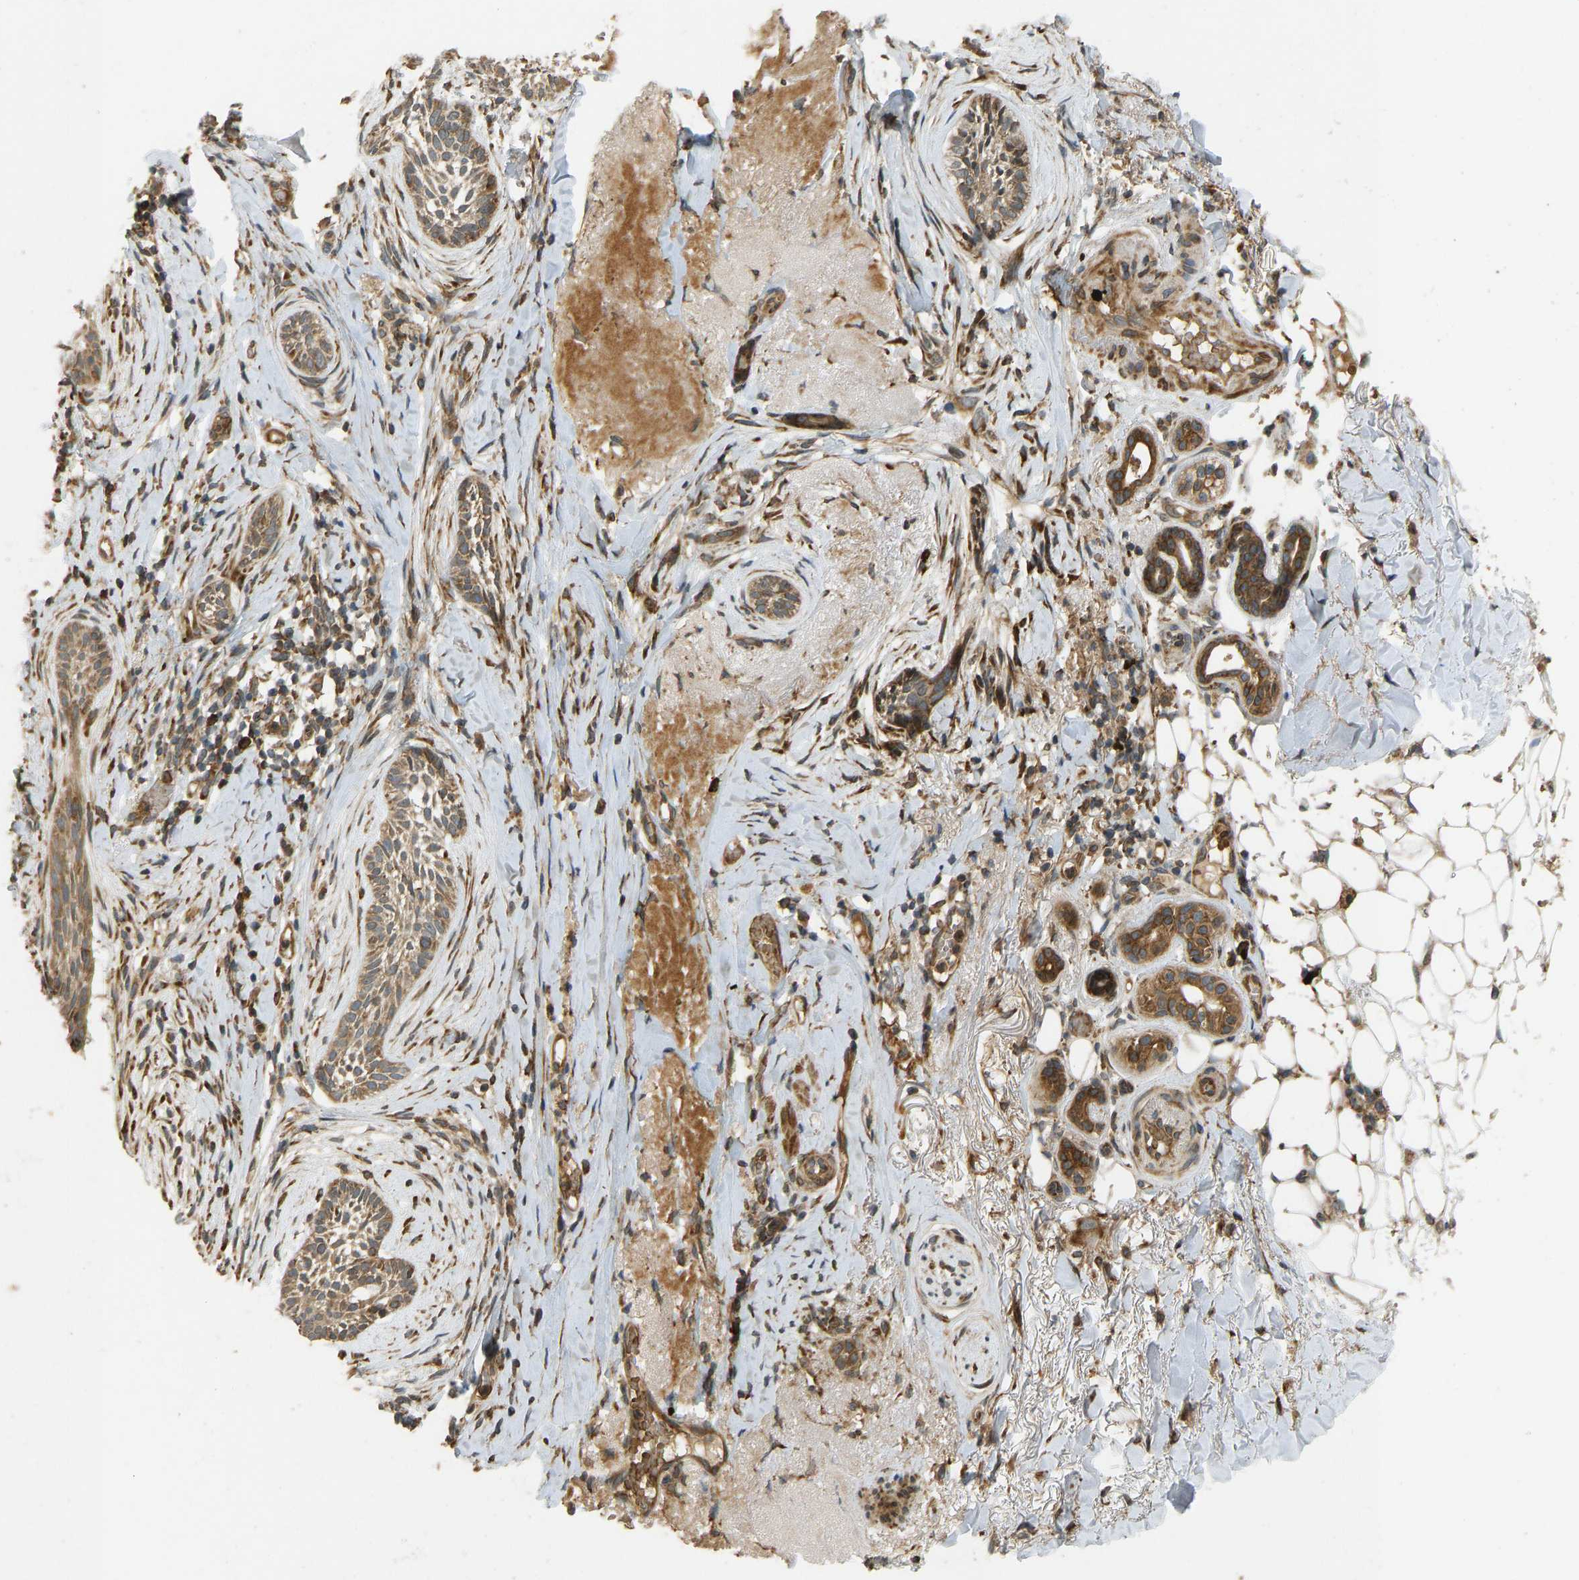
{"staining": {"intensity": "moderate", "quantity": ">75%", "location": "cytoplasmic/membranous"}, "tissue": "skin cancer", "cell_type": "Tumor cells", "image_type": "cancer", "snomed": [{"axis": "morphology", "description": "Basal cell carcinoma"}, {"axis": "topography", "description": "Skin"}], "caption": "This histopathology image shows immunohistochemistry (IHC) staining of human skin basal cell carcinoma, with medium moderate cytoplasmic/membranous expression in about >75% of tumor cells.", "gene": "RPN2", "patient": {"sex": "female", "age": 88}}